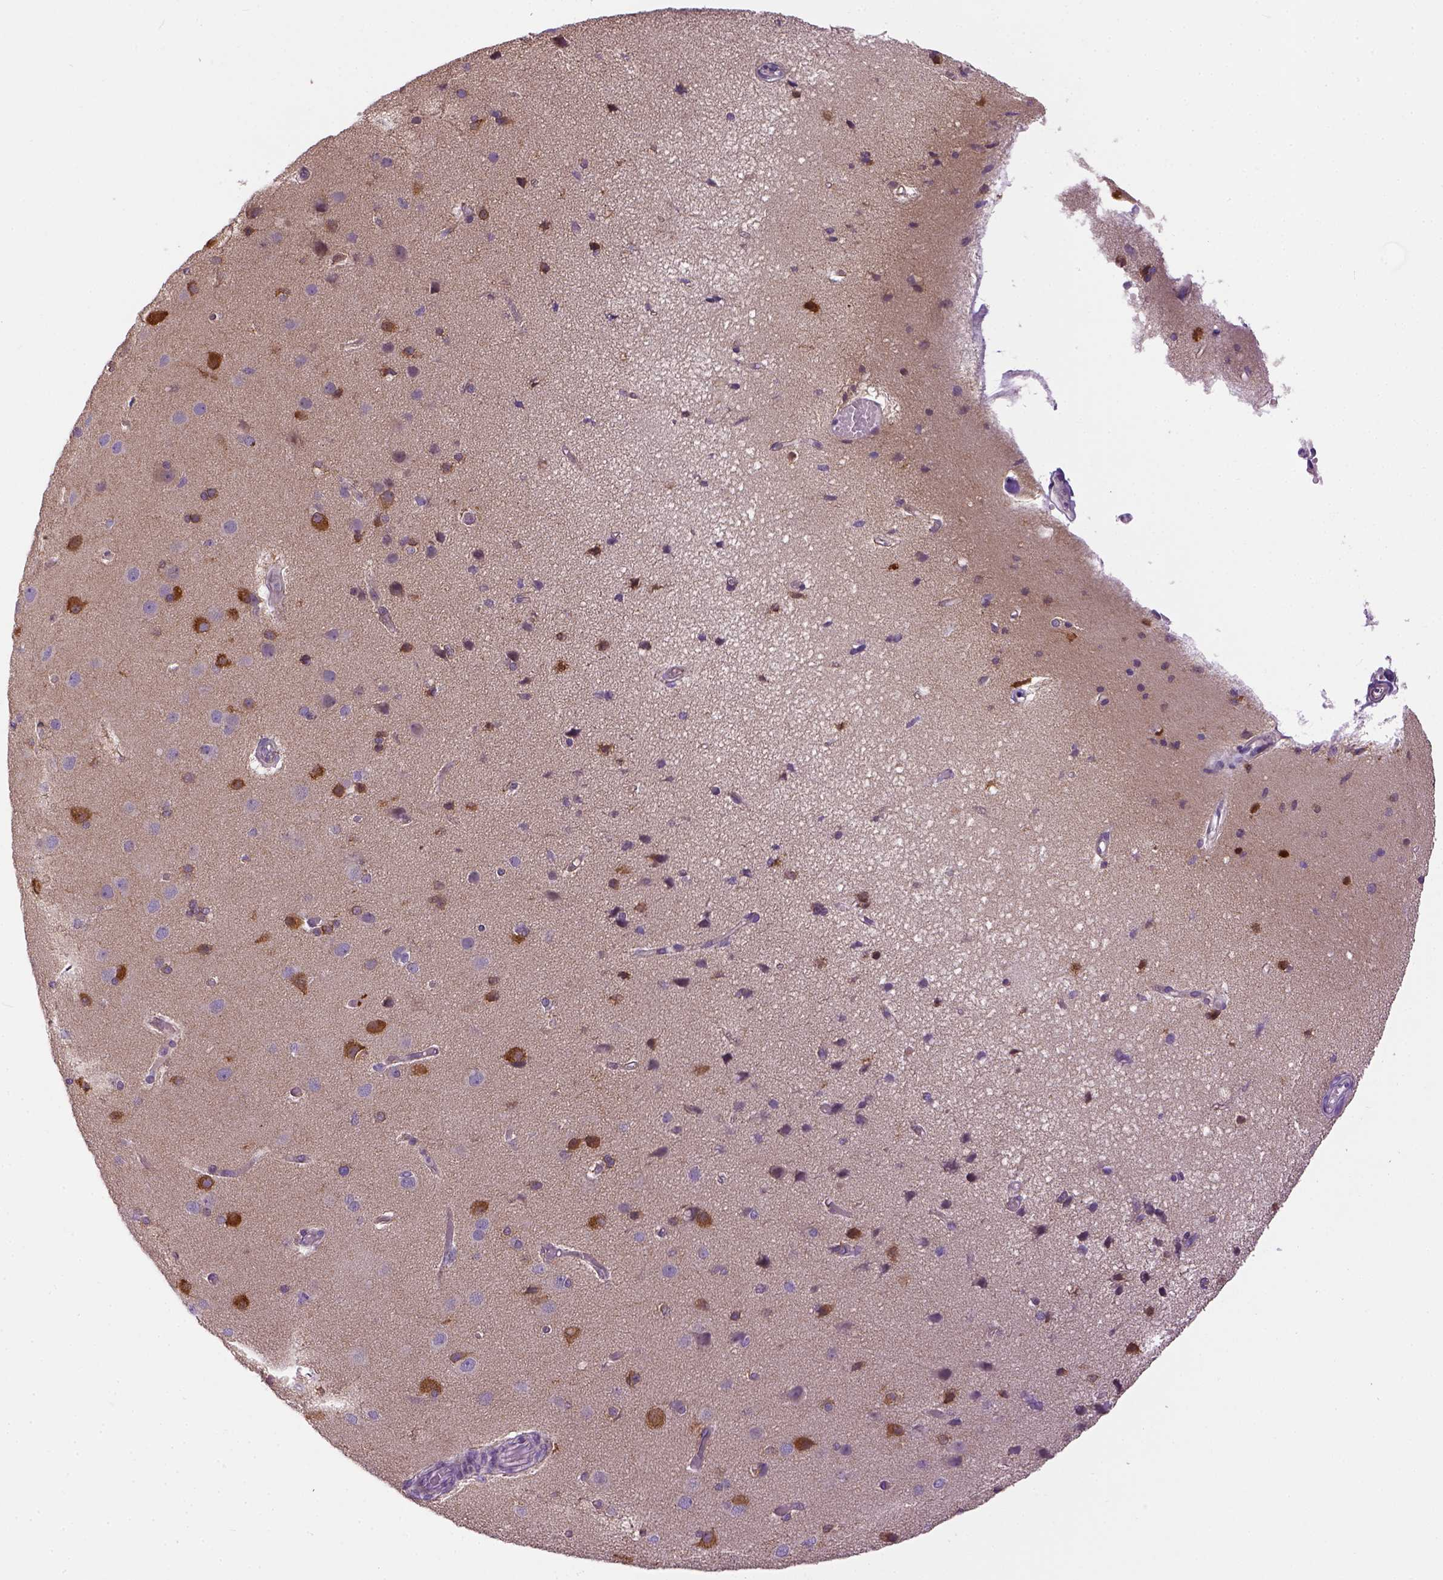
{"staining": {"intensity": "negative", "quantity": "none", "location": "none"}, "tissue": "cerebral cortex", "cell_type": "Endothelial cells", "image_type": "normal", "snomed": [{"axis": "morphology", "description": "Normal tissue, NOS"}, {"axis": "morphology", "description": "Glioma, malignant, High grade"}, {"axis": "topography", "description": "Cerebral cortex"}], "caption": "A high-resolution histopathology image shows IHC staining of unremarkable cerebral cortex, which shows no significant expression in endothelial cells. The staining was performed using DAB to visualize the protein expression in brown, while the nuclei were stained in blue with hematoxylin (Magnification: 20x).", "gene": "KAZN", "patient": {"sex": "male", "age": 71}}